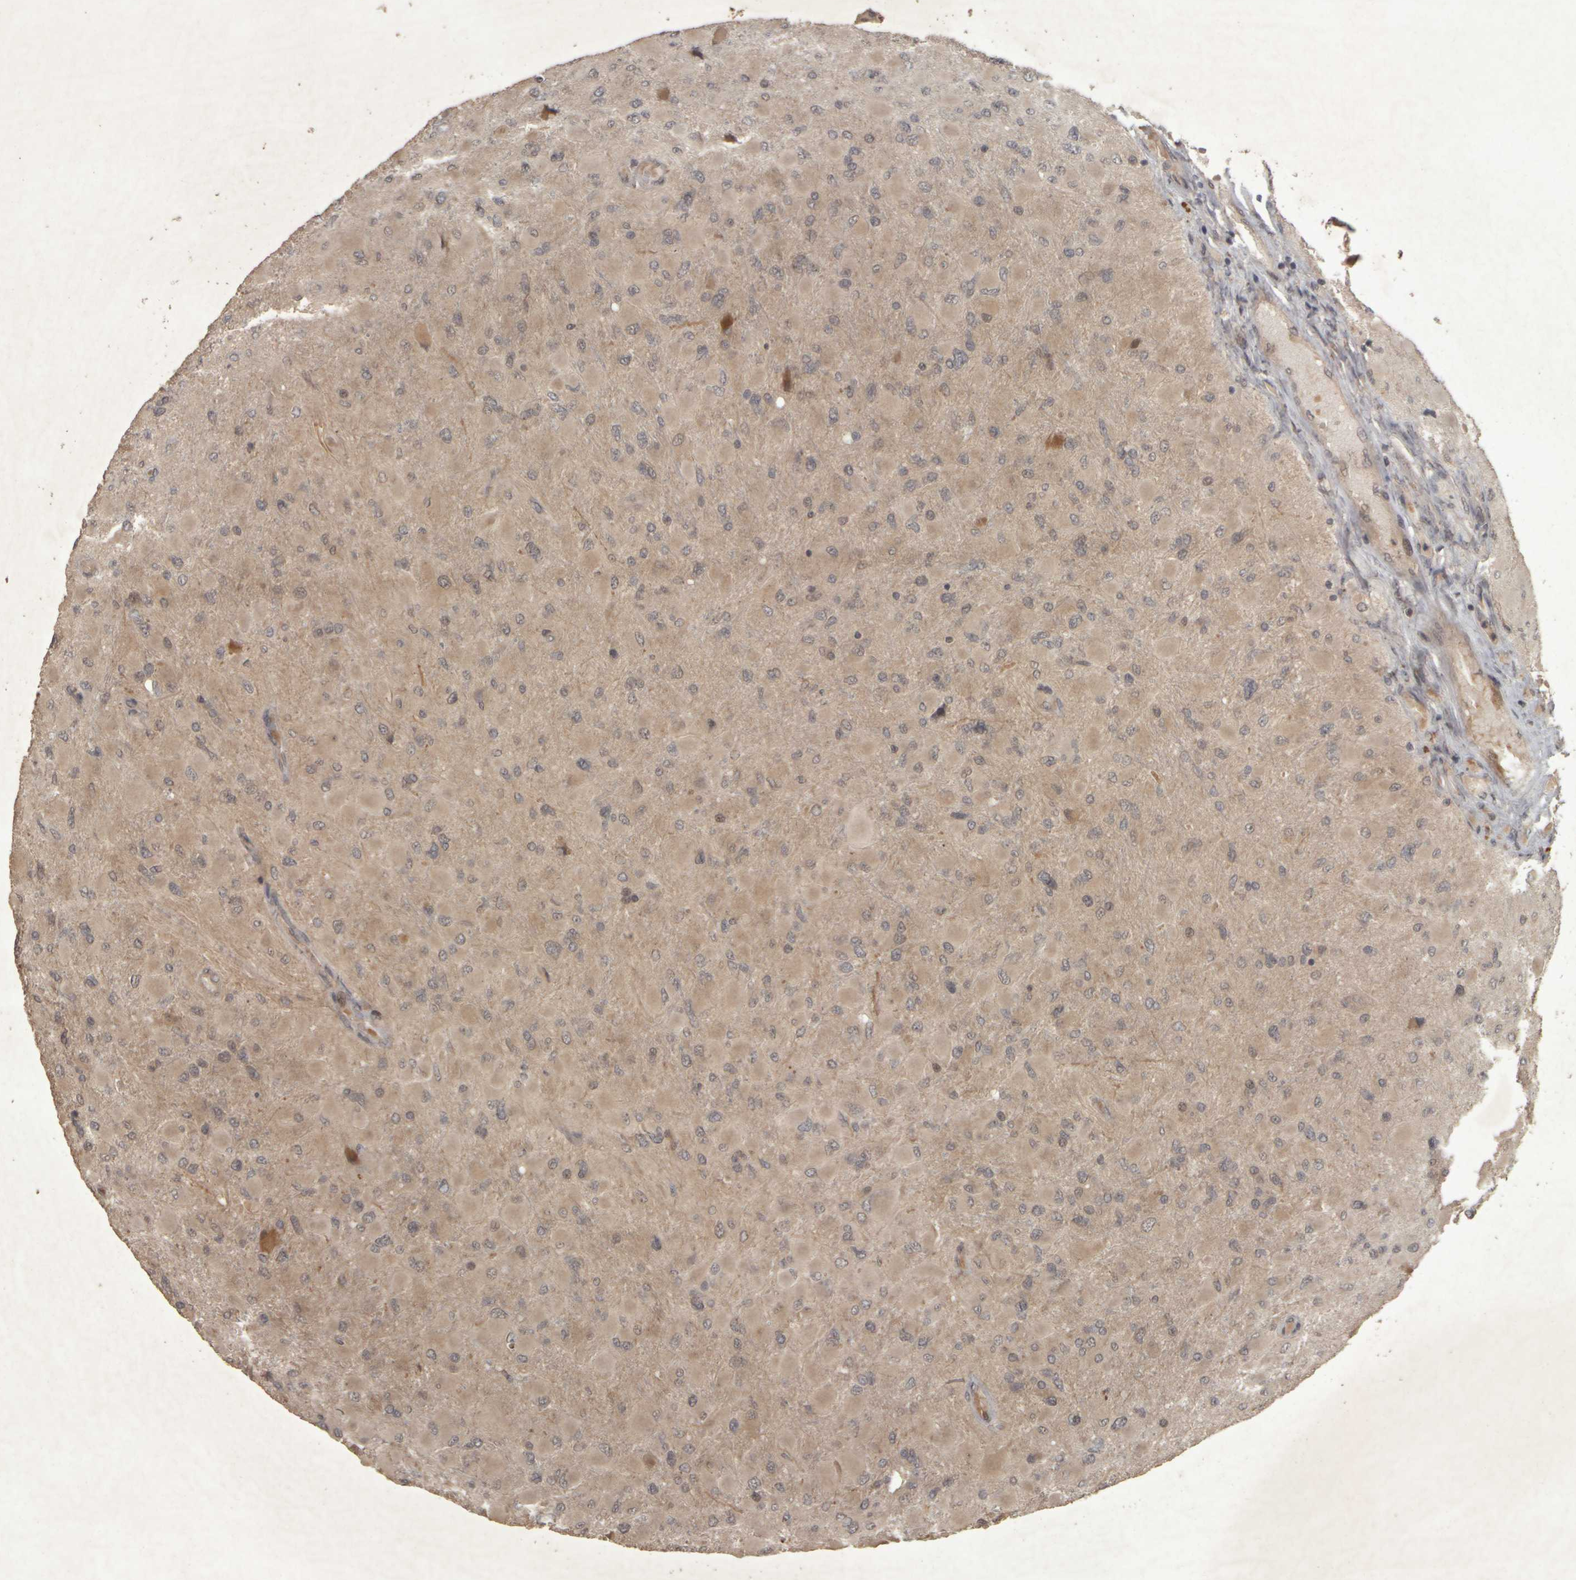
{"staining": {"intensity": "weak", "quantity": "<25%", "location": "cytoplasmic/membranous"}, "tissue": "glioma", "cell_type": "Tumor cells", "image_type": "cancer", "snomed": [{"axis": "morphology", "description": "Glioma, malignant, High grade"}, {"axis": "topography", "description": "Cerebral cortex"}], "caption": "Tumor cells are negative for protein expression in human glioma.", "gene": "ACO1", "patient": {"sex": "female", "age": 36}}